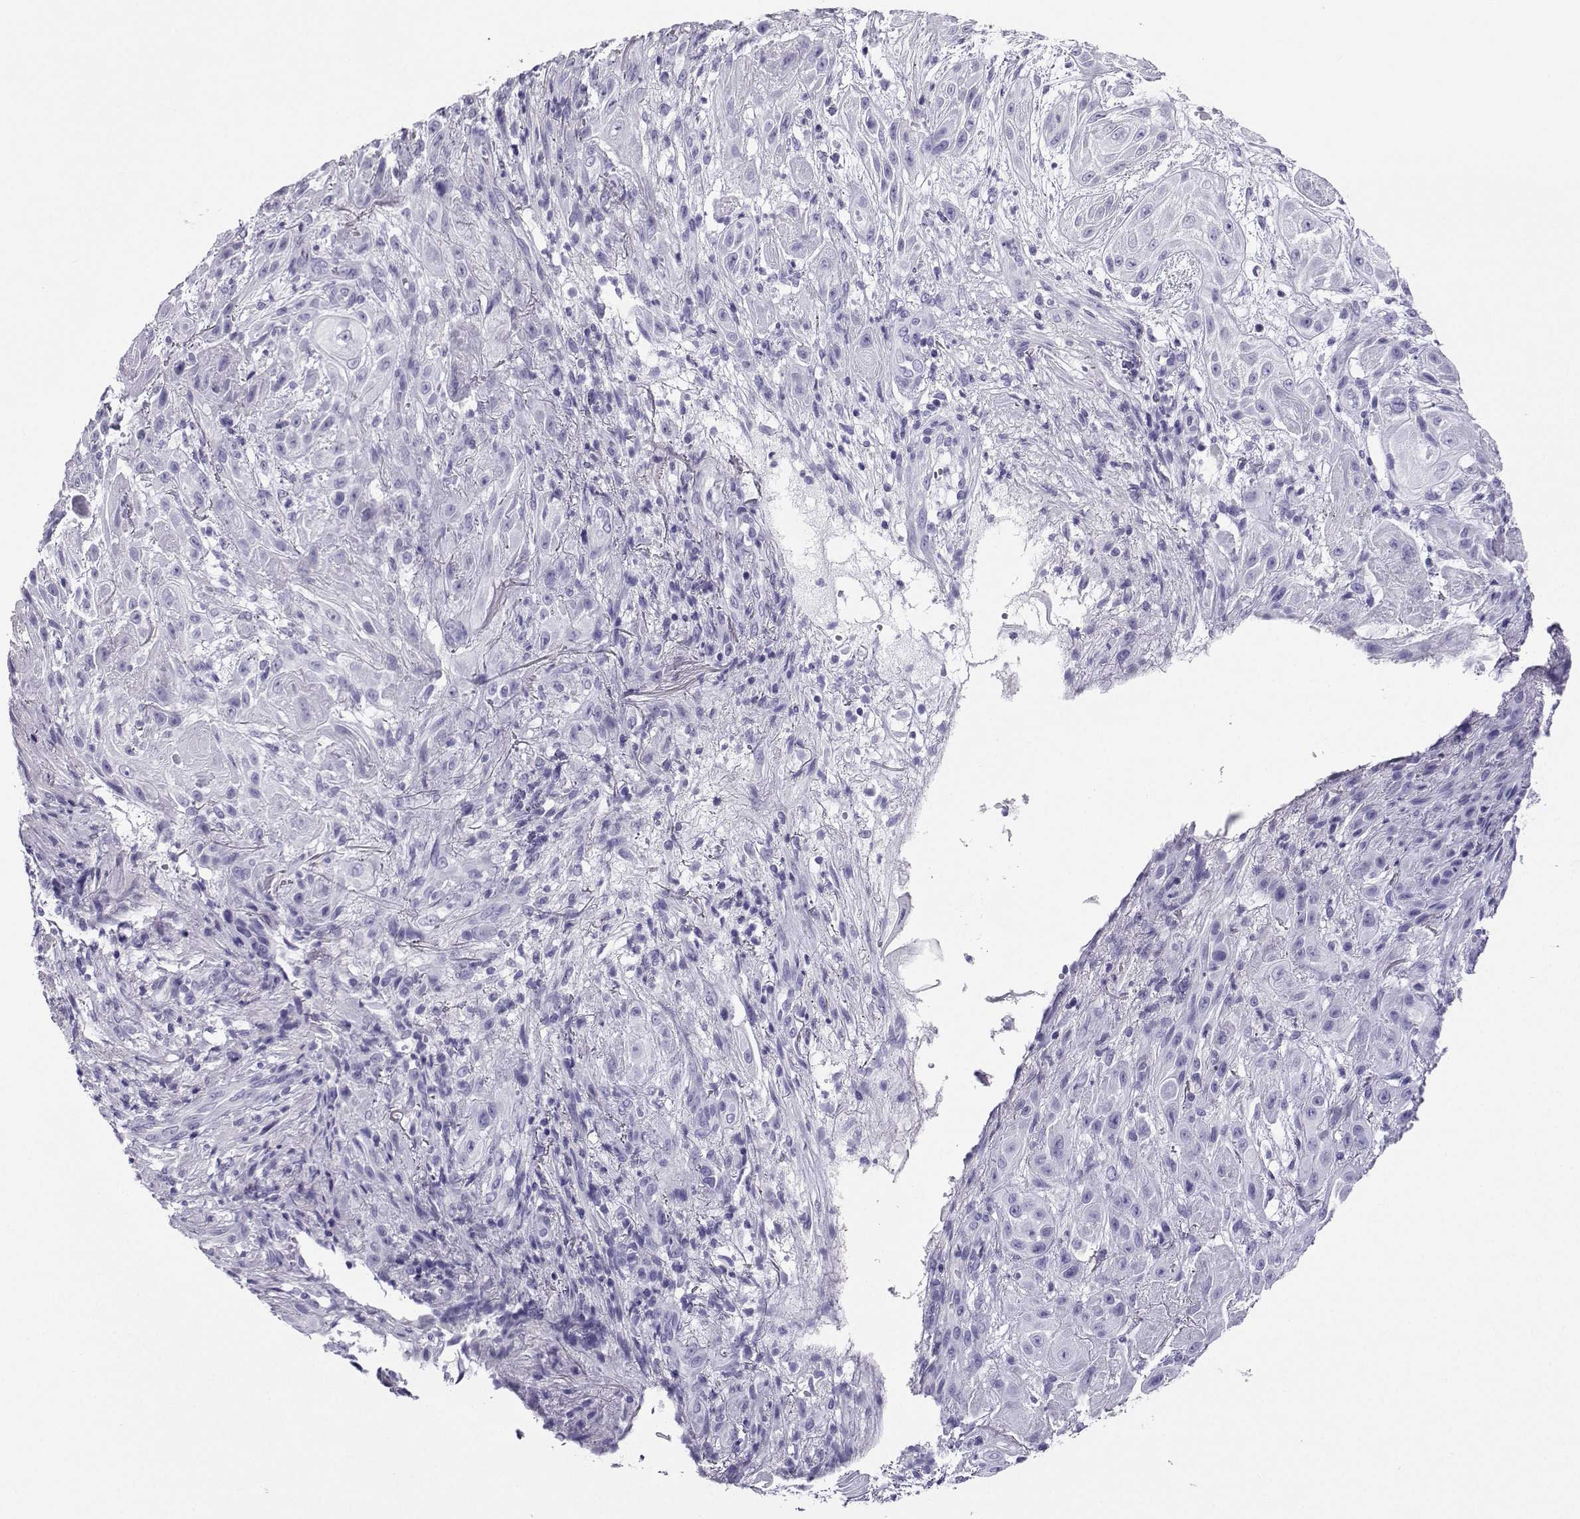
{"staining": {"intensity": "negative", "quantity": "none", "location": "none"}, "tissue": "skin cancer", "cell_type": "Tumor cells", "image_type": "cancer", "snomed": [{"axis": "morphology", "description": "Squamous cell carcinoma, NOS"}, {"axis": "topography", "description": "Skin"}], "caption": "The immunohistochemistry (IHC) photomicrograph has no significant staining in tumor cells of skin squamous cell carcinoma tissue. (Brightfield microscopy of DAB (3,3'-diaminobenzidine) immunohistochemistry (IHC) at high magnification).", "gene": "CD109", "patient": {"sex": "male", "age": 62}}